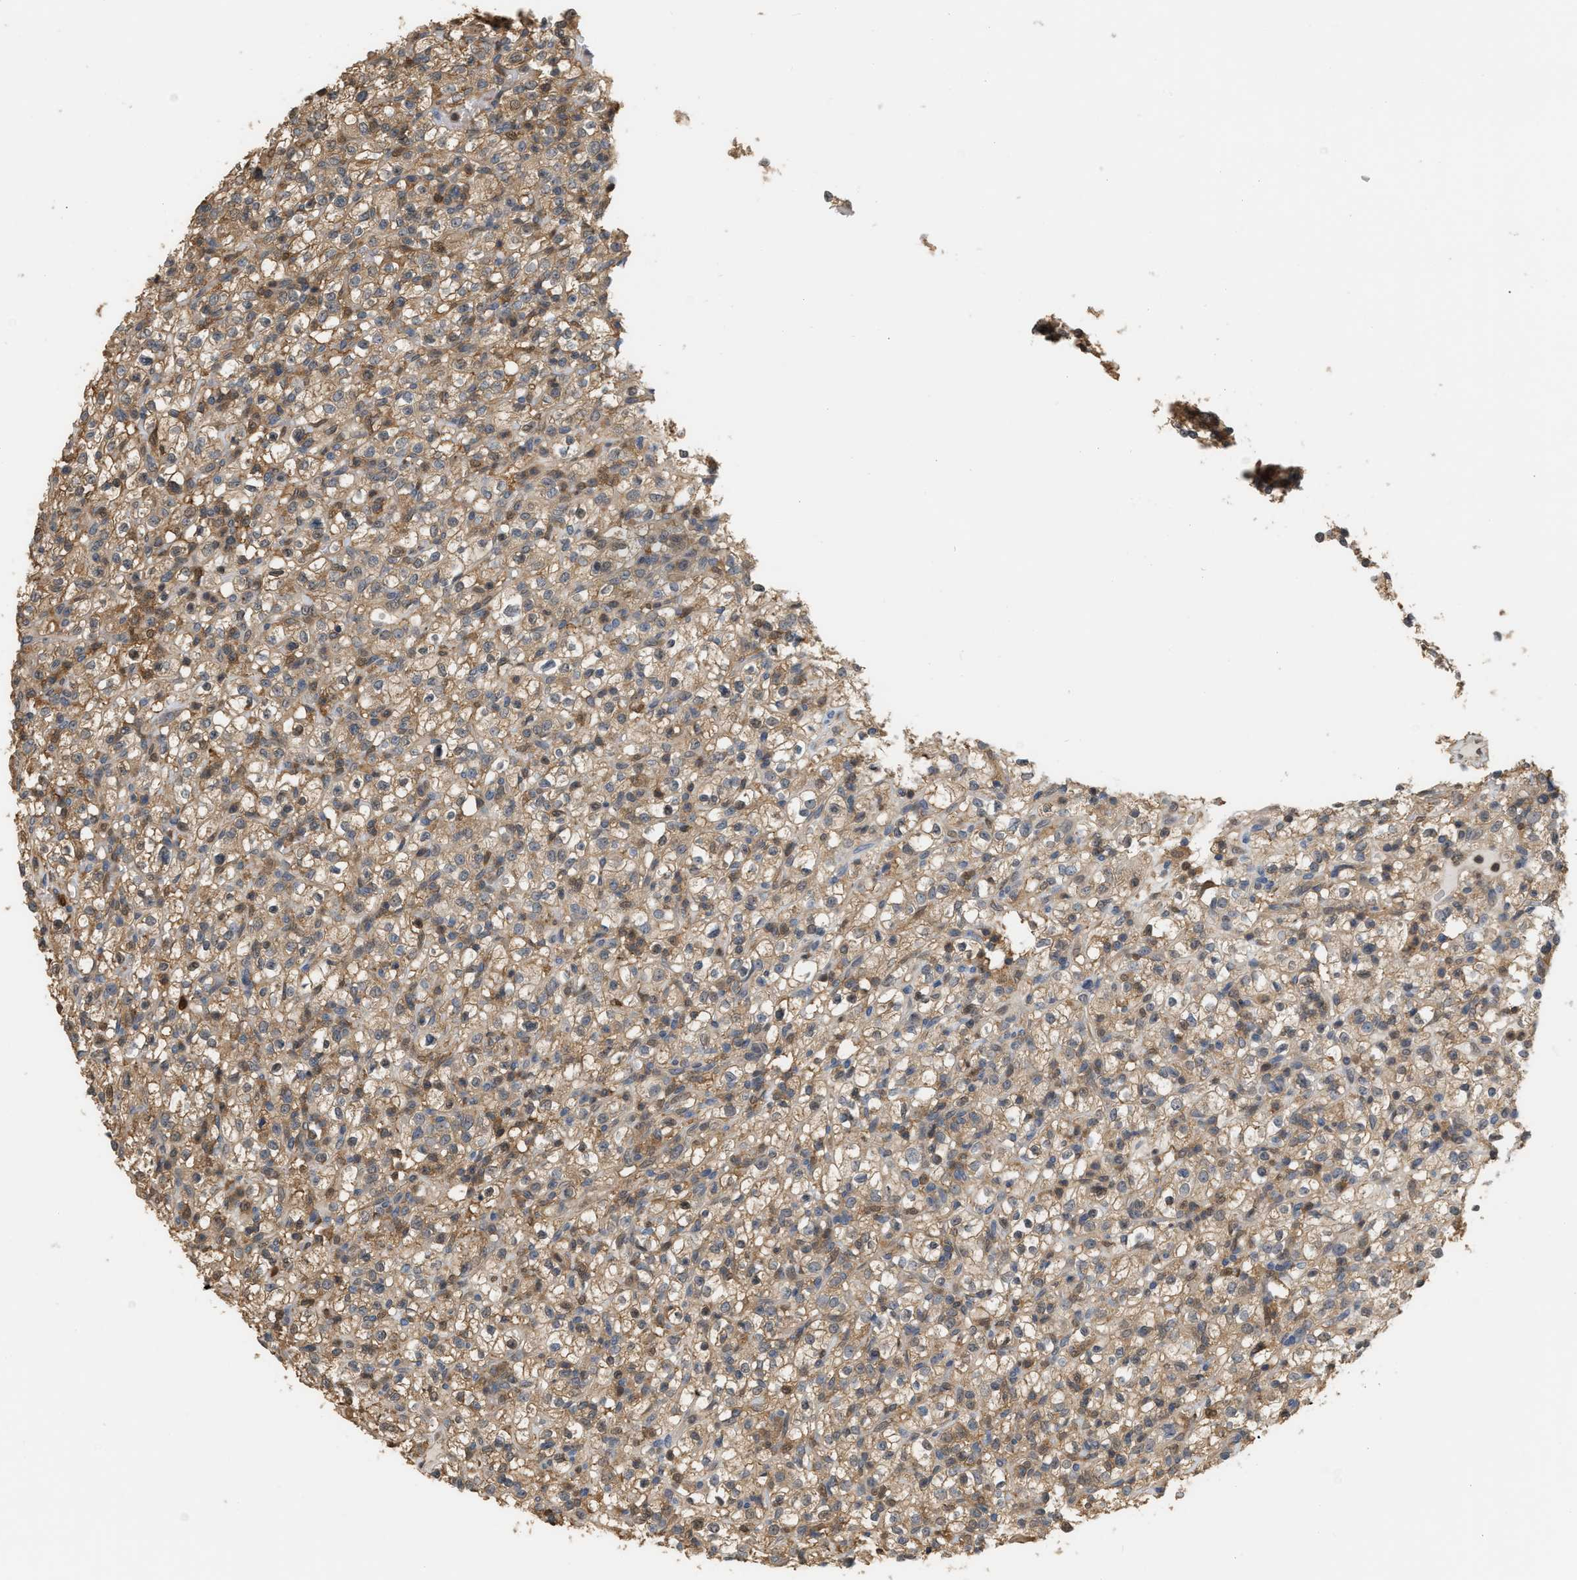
{"staining": {"intensity": "moderate", "quantity": ">75%", "location": "cytoplasmic/membranous"}, "tissue": "renal cancer", "cell_type": "Tumor cells", "image_type": "cancer", "snomed": [{"axis": "morphology", "description": "Normal tissue, NOS"}, {"axis": "morphology", "description": "Adenocarcinoma, NOS"}, {"axis": "topography", "description": "Kidney"}], "caption": "The photomicrograph exhibits staining of renal cancer (adenocarcinoma), revealing moderate cytoplasmic/membranous protein expression (brown color) within tumor cells. The protein of interest is stained brown, and the nuclei are stained in blue (DAB (3,3'-diaminobenzidine) IHC with brightfield microscopy, high magnification).", "gene": "MTPN", "patient": {"sex": "female", "age": 72}}